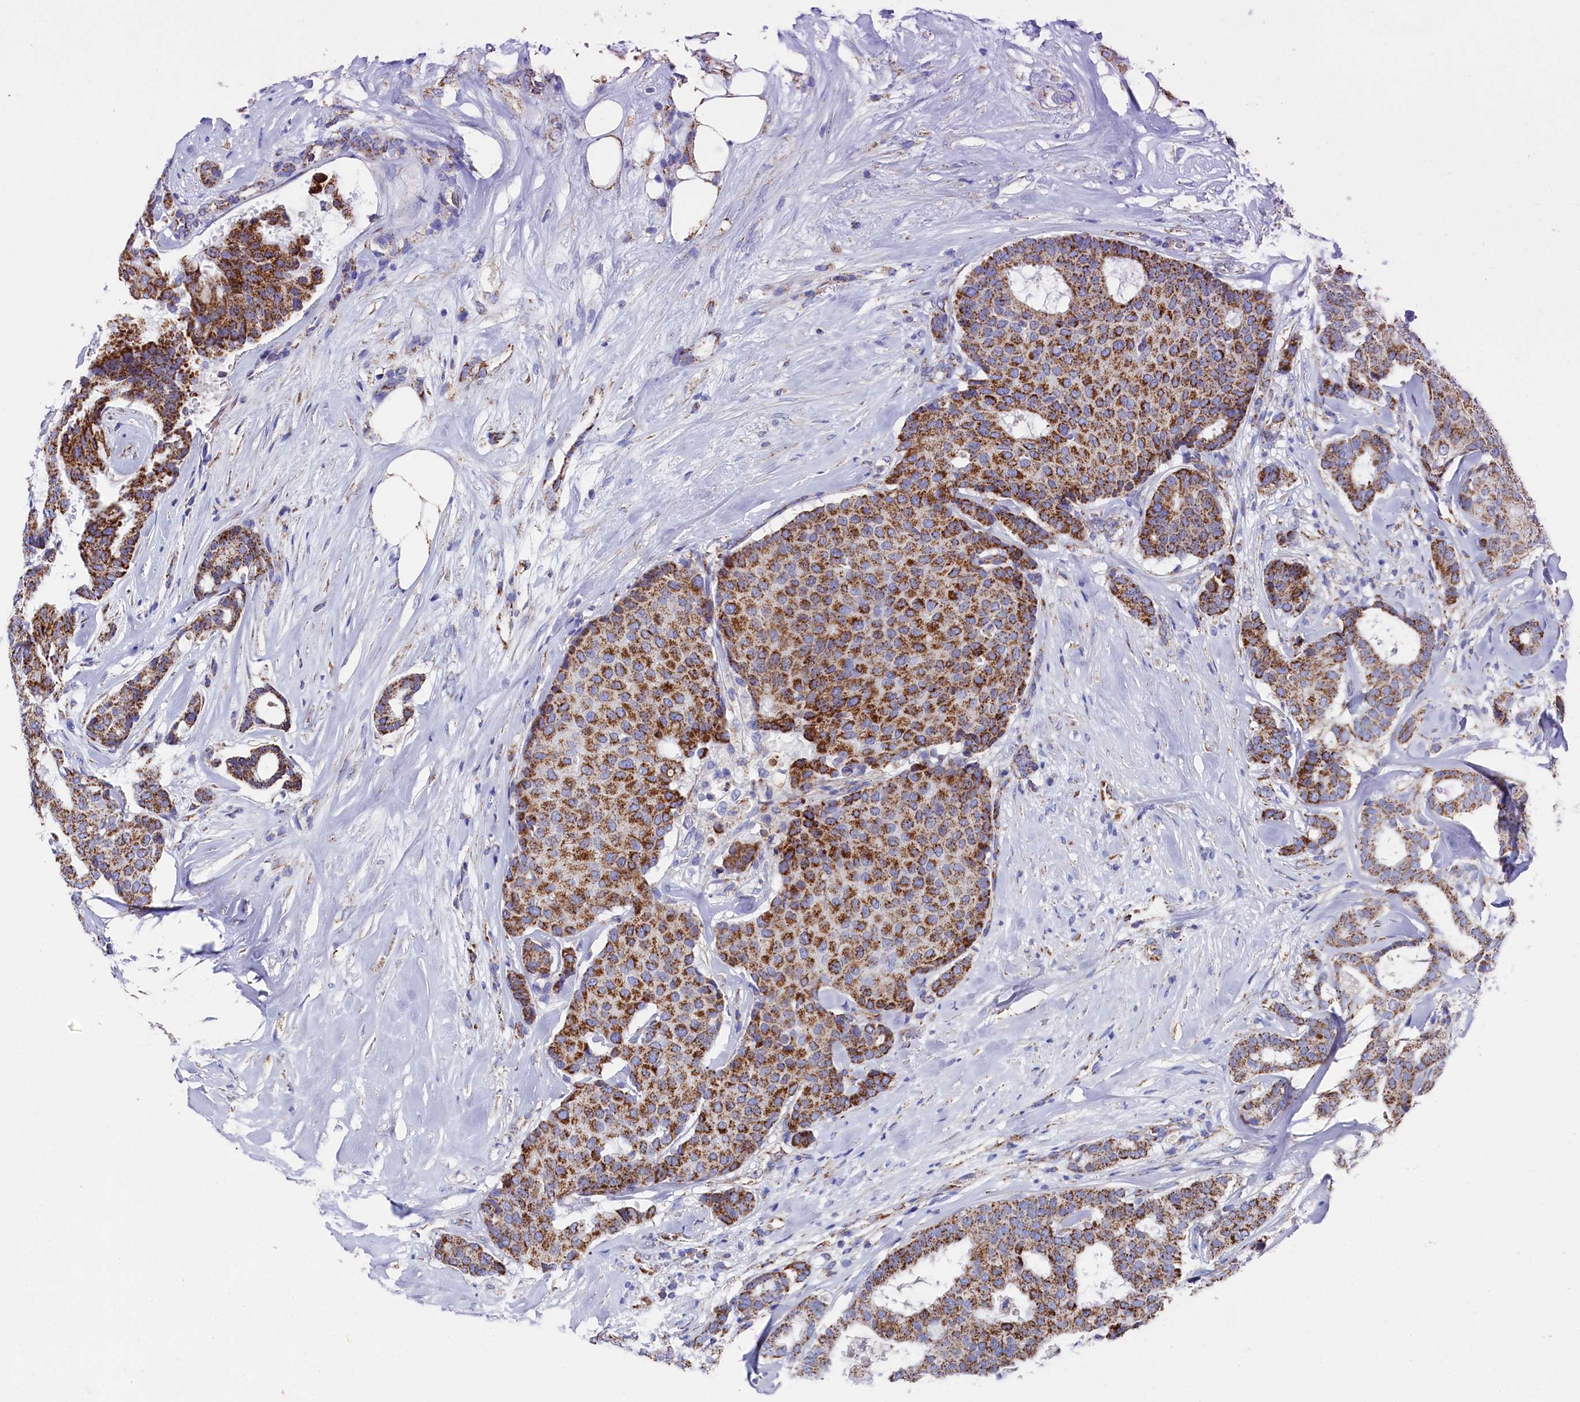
{"staining": {"intensity": "strong", "quantity": ">75%", "location": "cytoplasmic/membranous"}, "tissue": "breast cancer", "cell_type": "Tumor cells", "image_type": "cancer", "snomed": [{"axis": "morphology", "description": "Duct carcinoma"}, {"axis": "topography", "description": "Breast"}], "caption": "High-magnification brightfield microscopy of intraductal carcinoma (breast) stained with DAB (brown) and counterstained with hematoxylin (blue). tumor cells exhibit strong cytoplasmic/membranous positivity is identified in about>75% of cells.", "gene": "MMAB", "patient": {"sex": "female", "age": 75}}